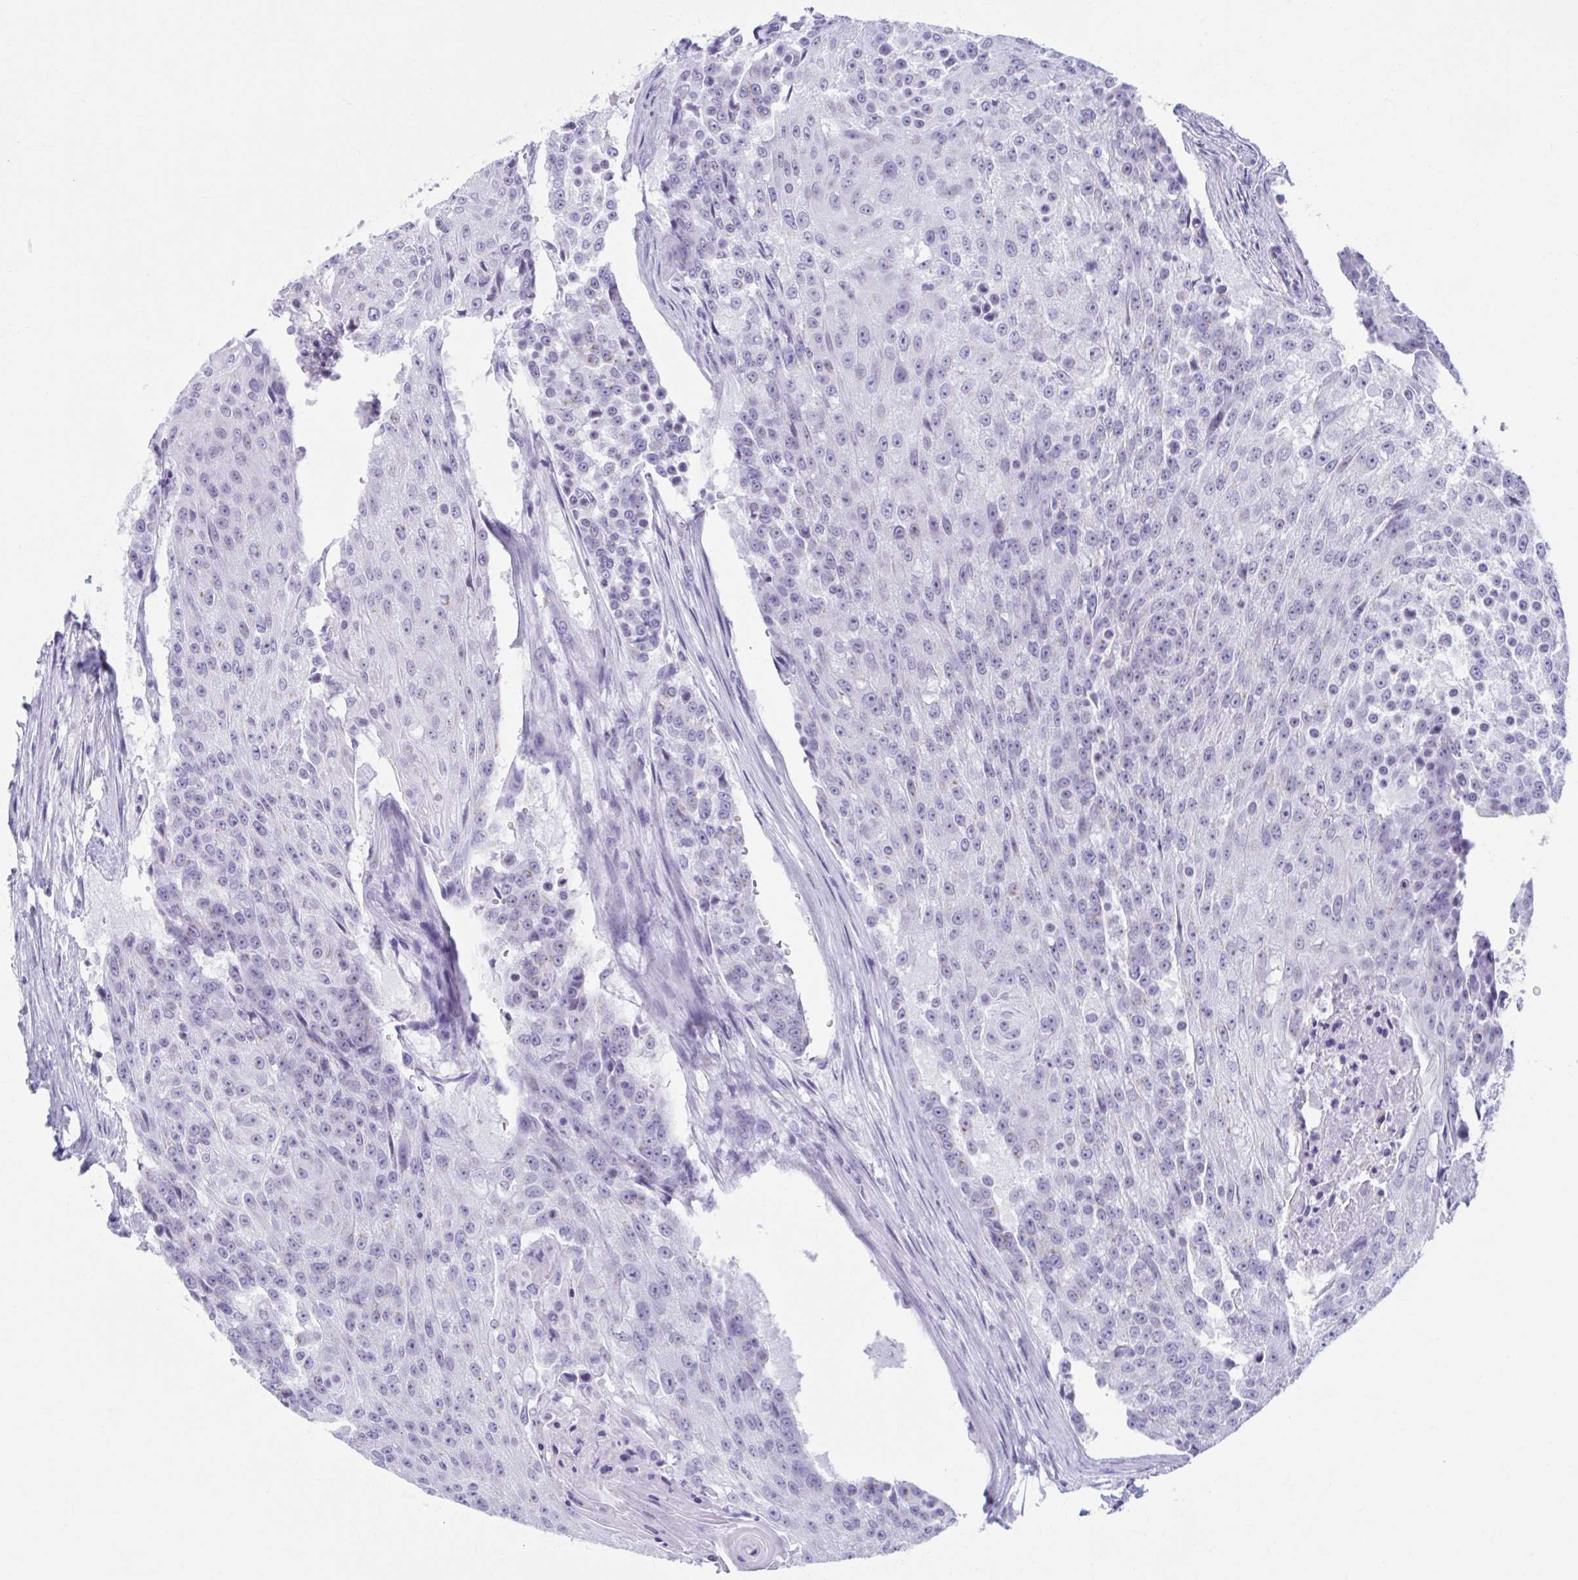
{"staining": {"intensity": "negative", "quantity": "none", "location": "none"}, "tissue": "urothelial cancer", "cell_type": "Tumor cells", "image_type": "cancer", "snomed": [{"axis": "morphology", "description": "Urothelial carcinoma, High grade"}, {"axis": "topography", "description": "Urinary bladder"}], "caption": "Histopathology image shows no significant protein expression in tumor cells of high-grade urothelial carcinoma.", "gene": "KCNE2", "patient": {"sex": "female", "age": 63}}